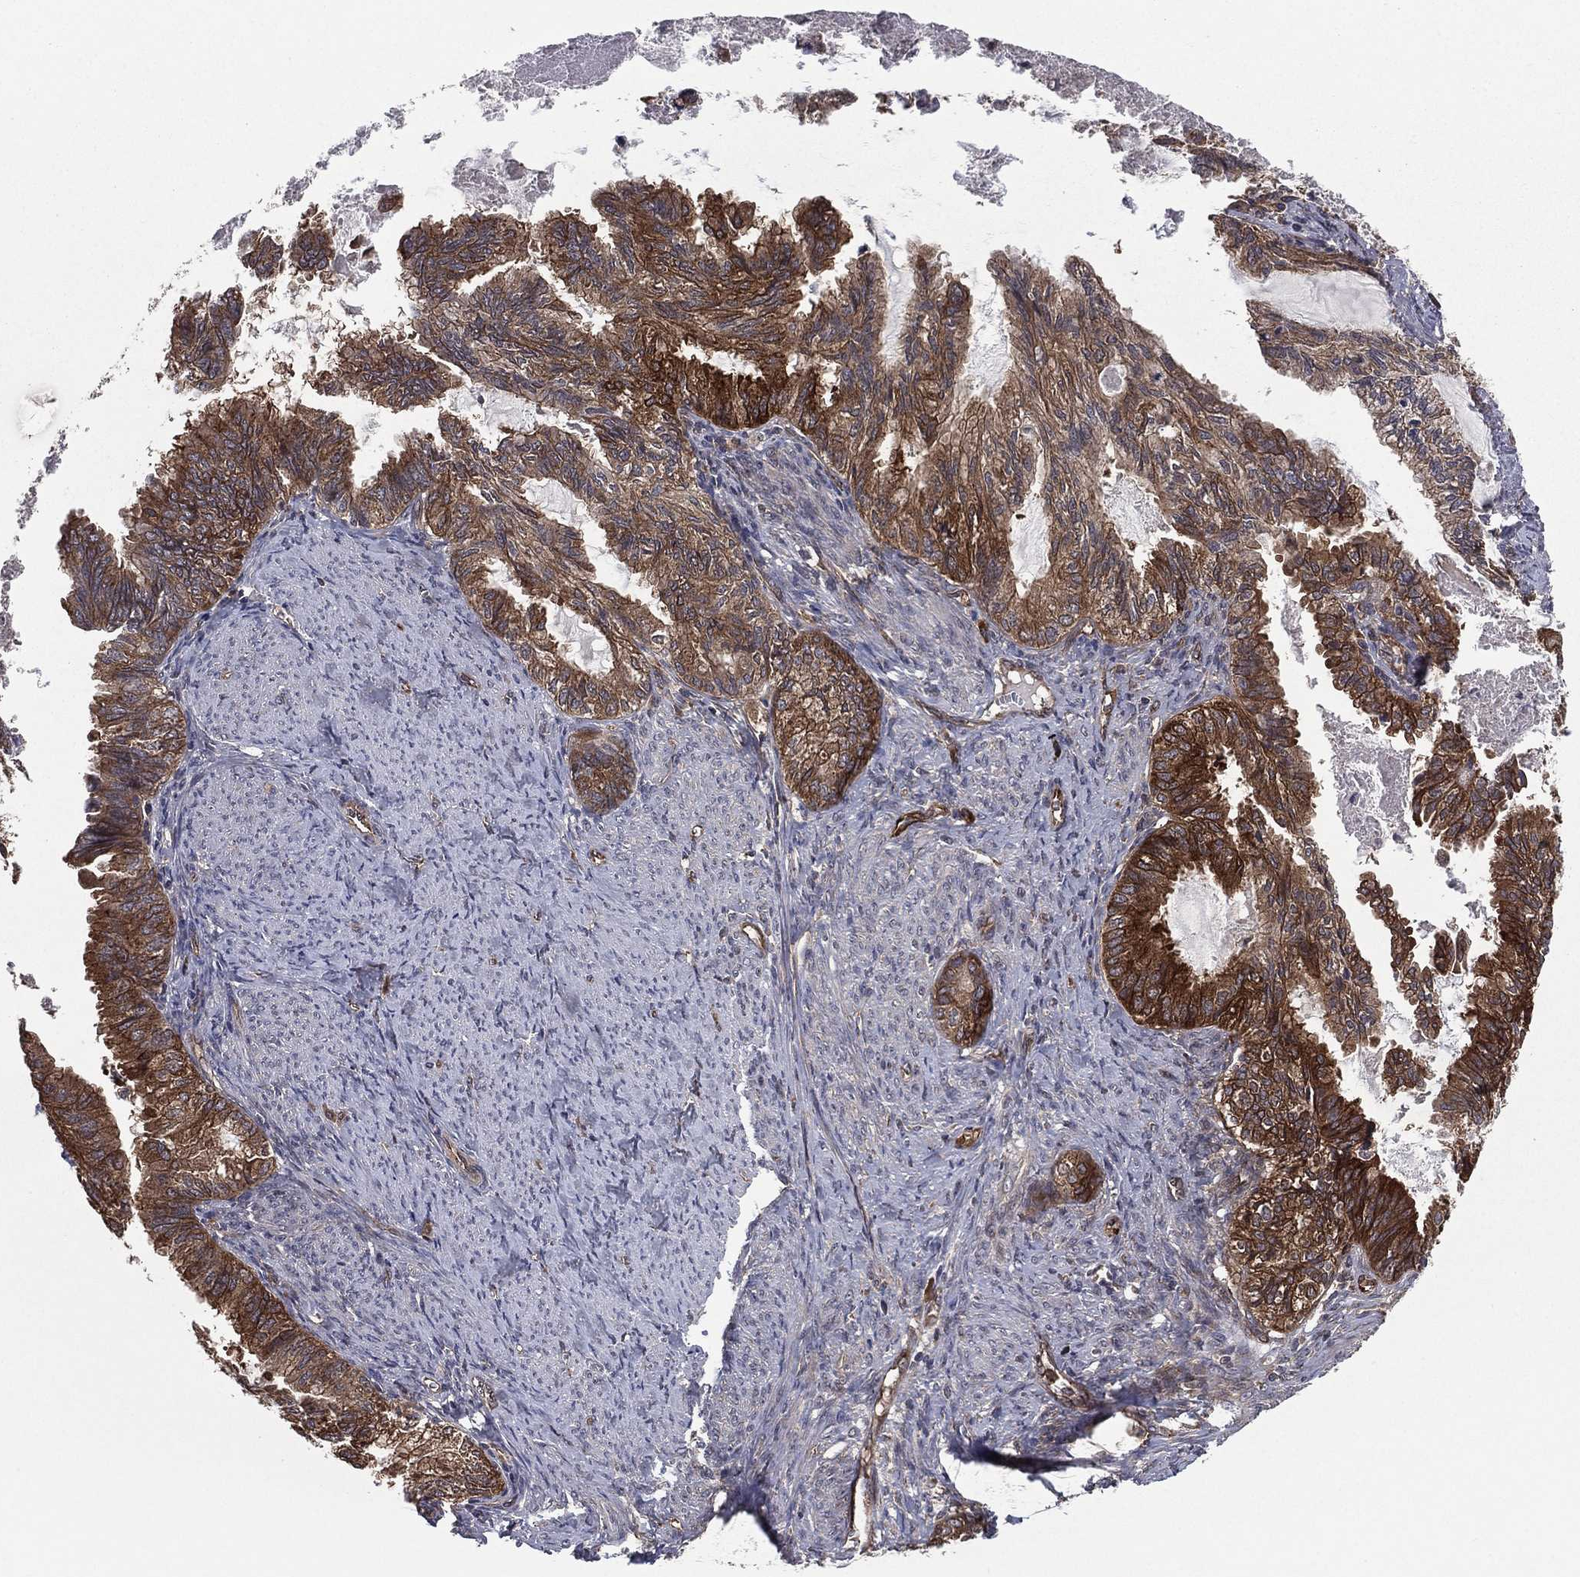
{"staining": {"intensity": "strong", "quantity": "25%-75%", "location": "cytoplasmic/membranous"}, "tissue": "endometrial cancer", "cell_type": "Tumor cells", "image_type": "cancer", "snomed": [{"axis": "morphology", "description": "Adenocarcinoma, NOS"}, {"axis": "topography", "description": "Endometrium"}], "caption": "Adenocarcinoma (endometrial) stained with IHC reveals strong cytoplasmic/membranous staining in about 25%-75% of tumor cells.", "gene": "CERT1", "patient": {"sex": "female", "age": 86}}